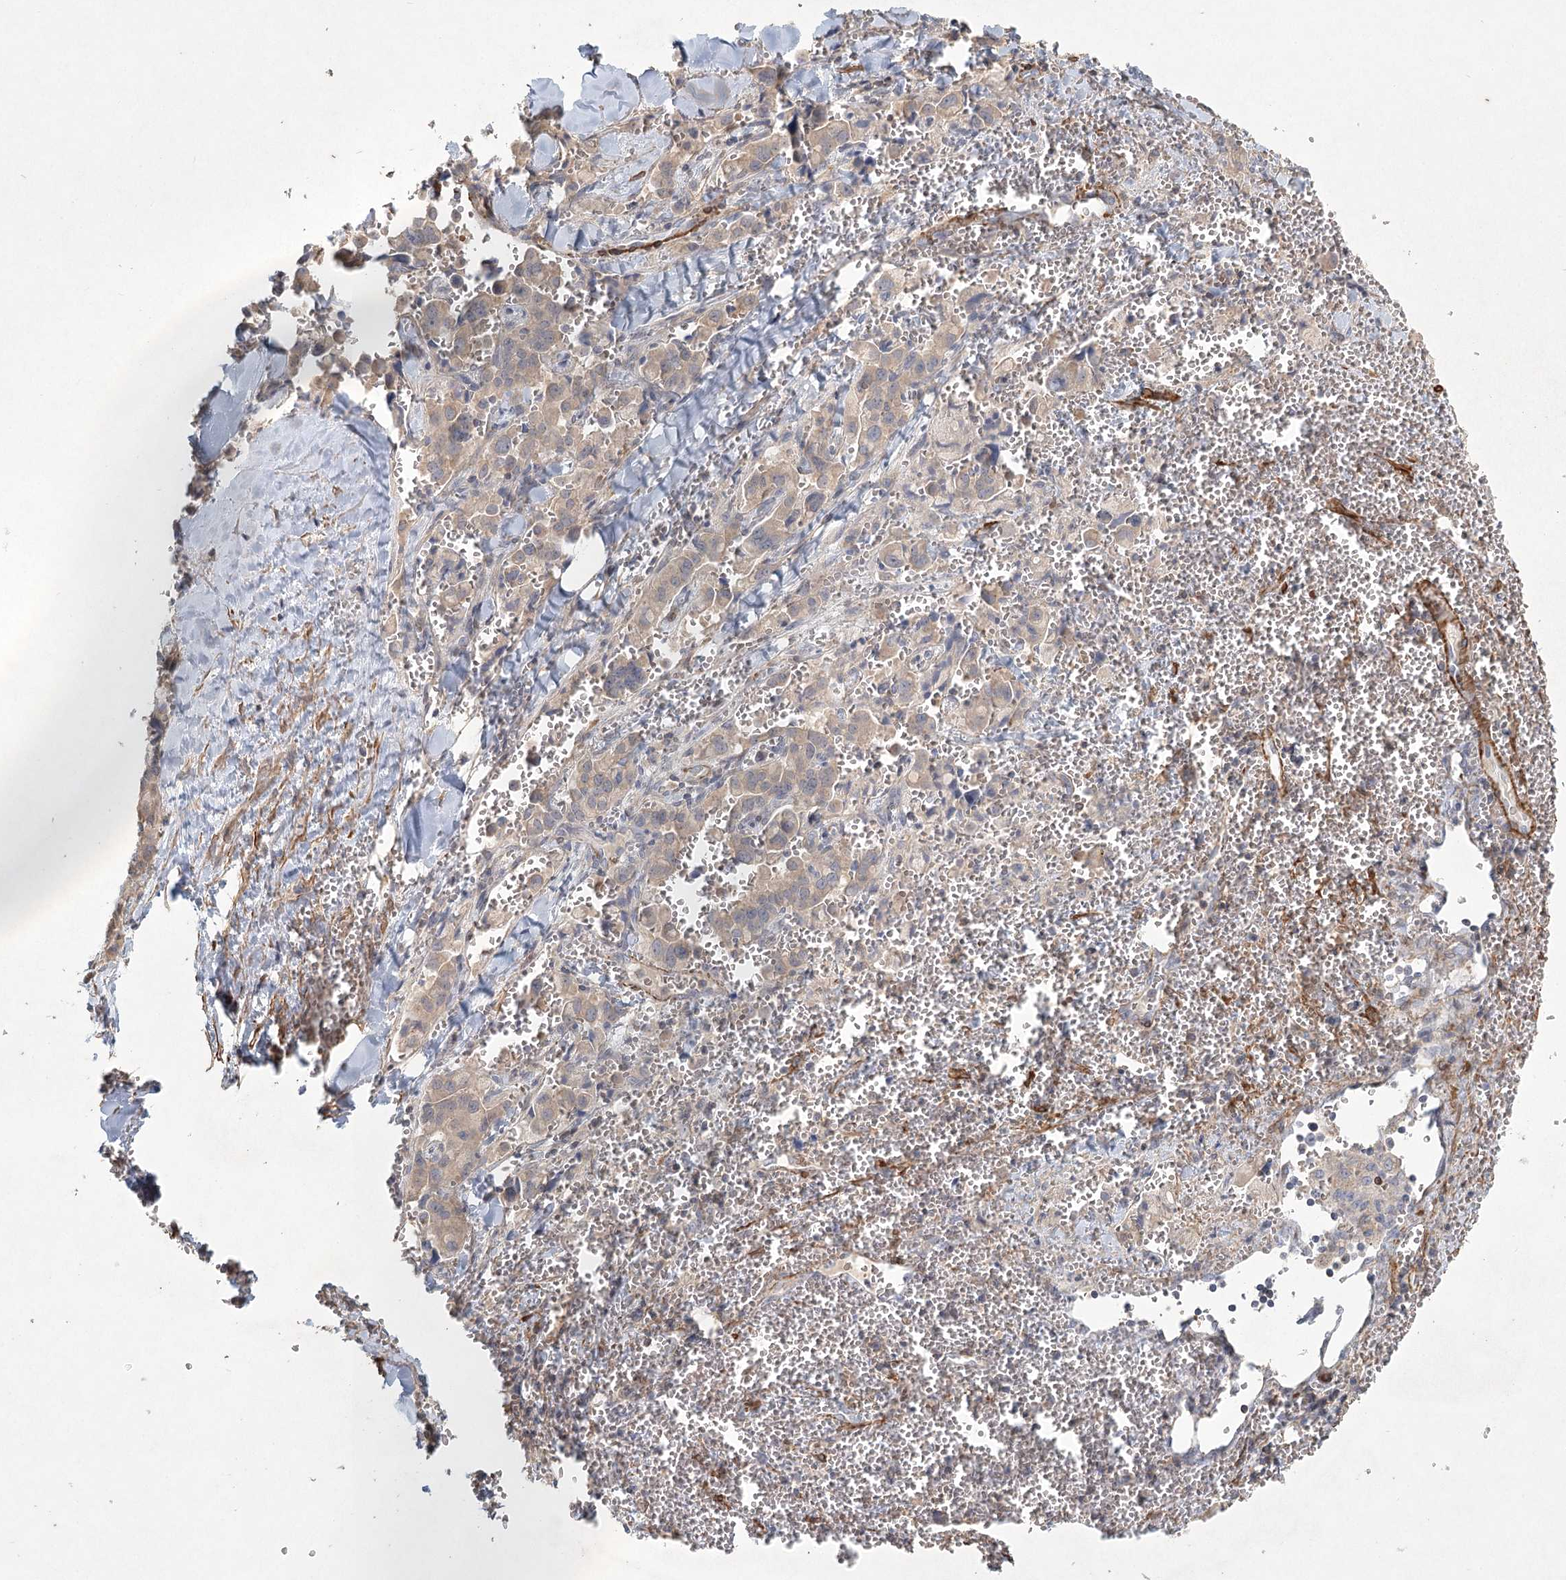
{"staining": {"intensity": "weak", "quantity": "<25%", "location": "cytoplasmic/membranous"}, "tissue": "pancreatic cancer", "cell_type": "Tumor cells", "image_type": "cancer", "snomed": [{"axis": "morphology", "description": "Adenocarcinoma, NOS"}, {"axis": "topography", "description": "Pancreas"}], "caption": "Tumor cells show no significant protein positivity in pancreatic adenocarcinoma.", "gene": "INPP4B", "patient": {"sex": "male", "age": 65}}